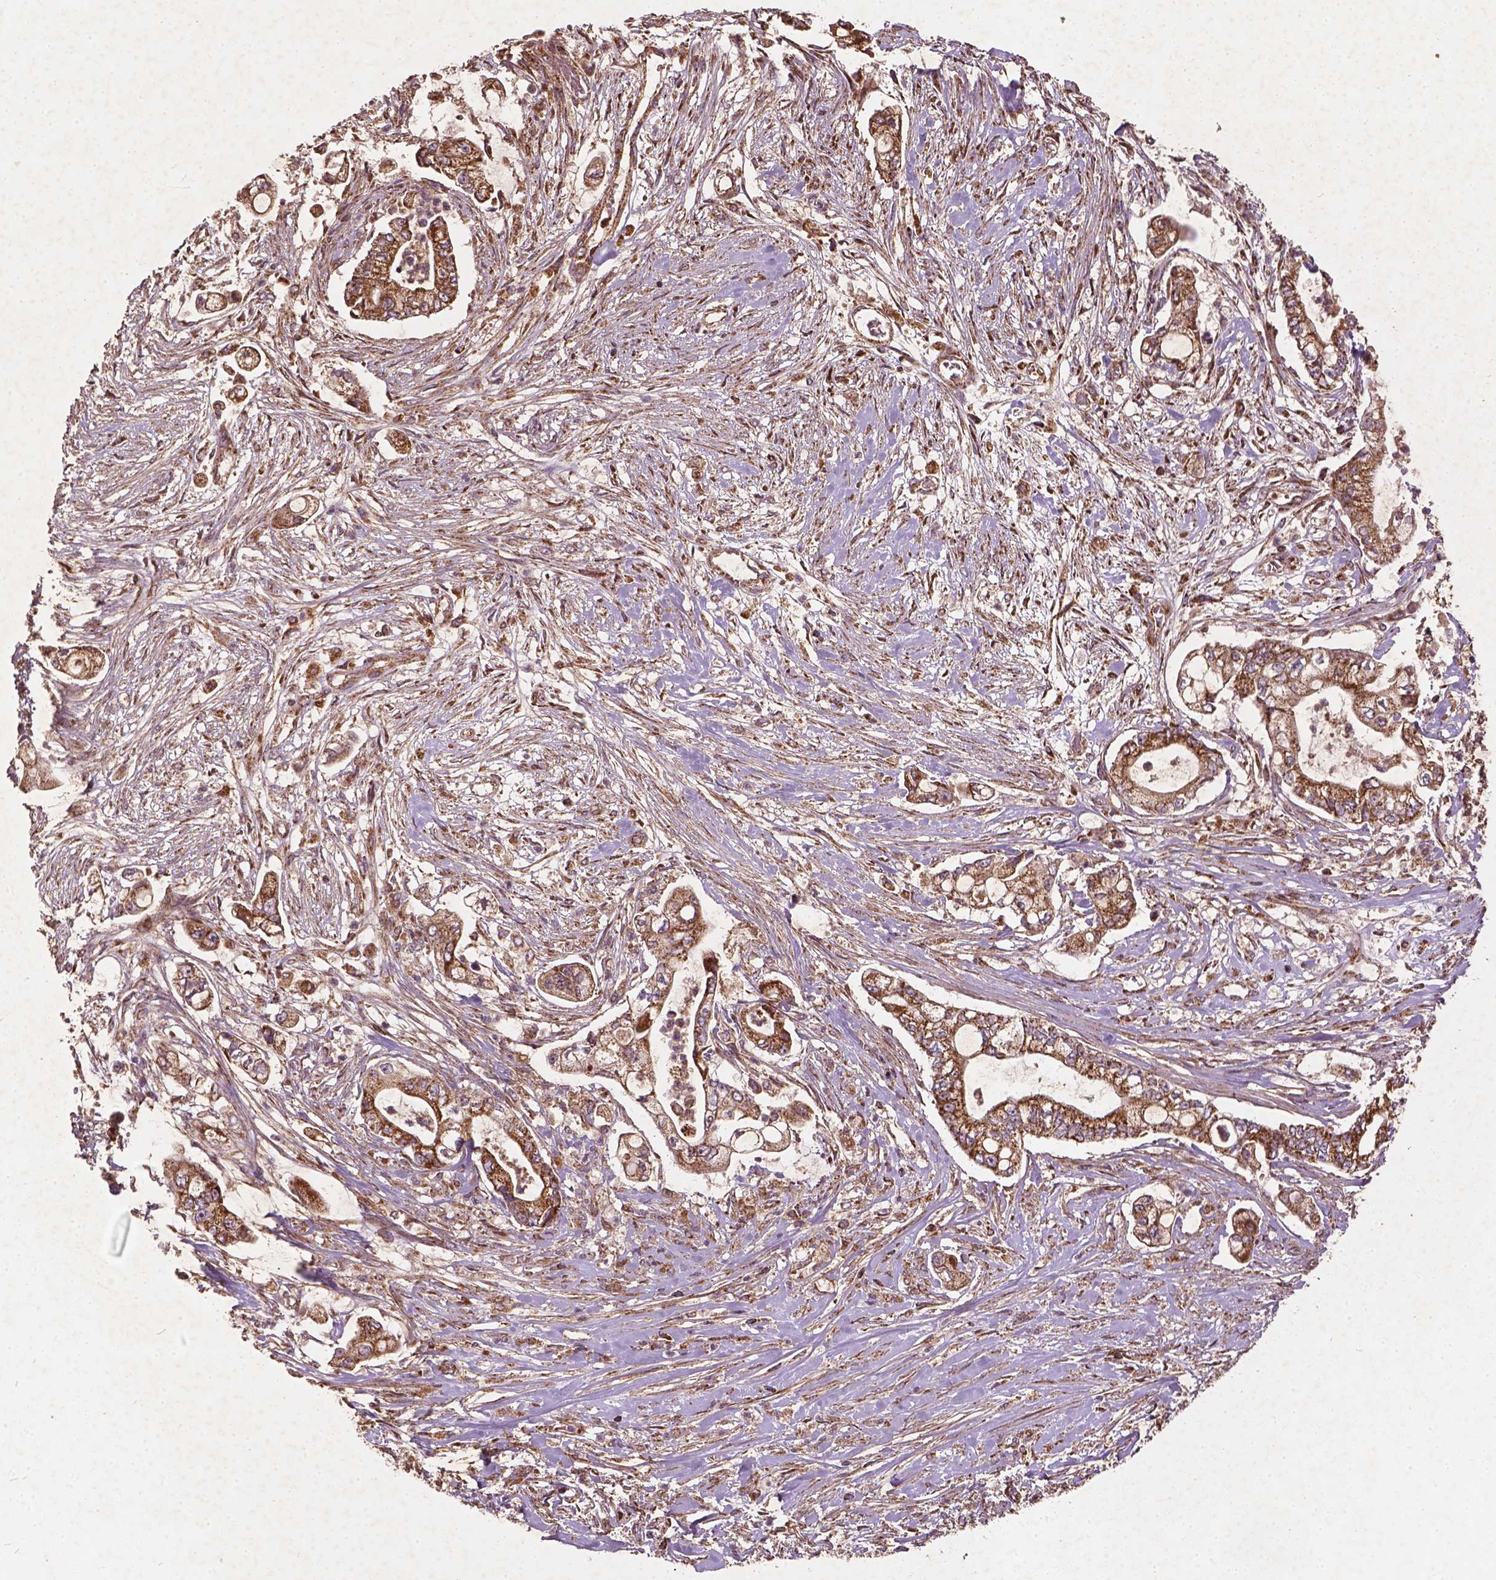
{"staining": {"intensity": "moderate", "quantity": ">75%", "location": "cytoplasmic/membranous"}, "tissue": "pancreatic cancer", "cell_type": "Tumor cells", "image_type": "cancer", "snomed": [{"axis": "morphology", "description": "Adenocarcinoma, NOS"}, {"axis": "topography", "description": "Pancreas"}], "caption": "High-magnification brightfield microscopy of adenocarcinoma (pancreatic) stained with DAB (3,3'-diaminobenzidine) (brown) and counterstained with hematoxylin (blue). tumor cells exhibit moderate cytoplasmic/membranous staining is present in about>75% of cells. Using DAB (brown) and hematoxylin (blue) stains, captured at high magnification using brightfield microscopy.", "gene": "UBXN2A", "patient": {"sex": "female", "age": 69}}